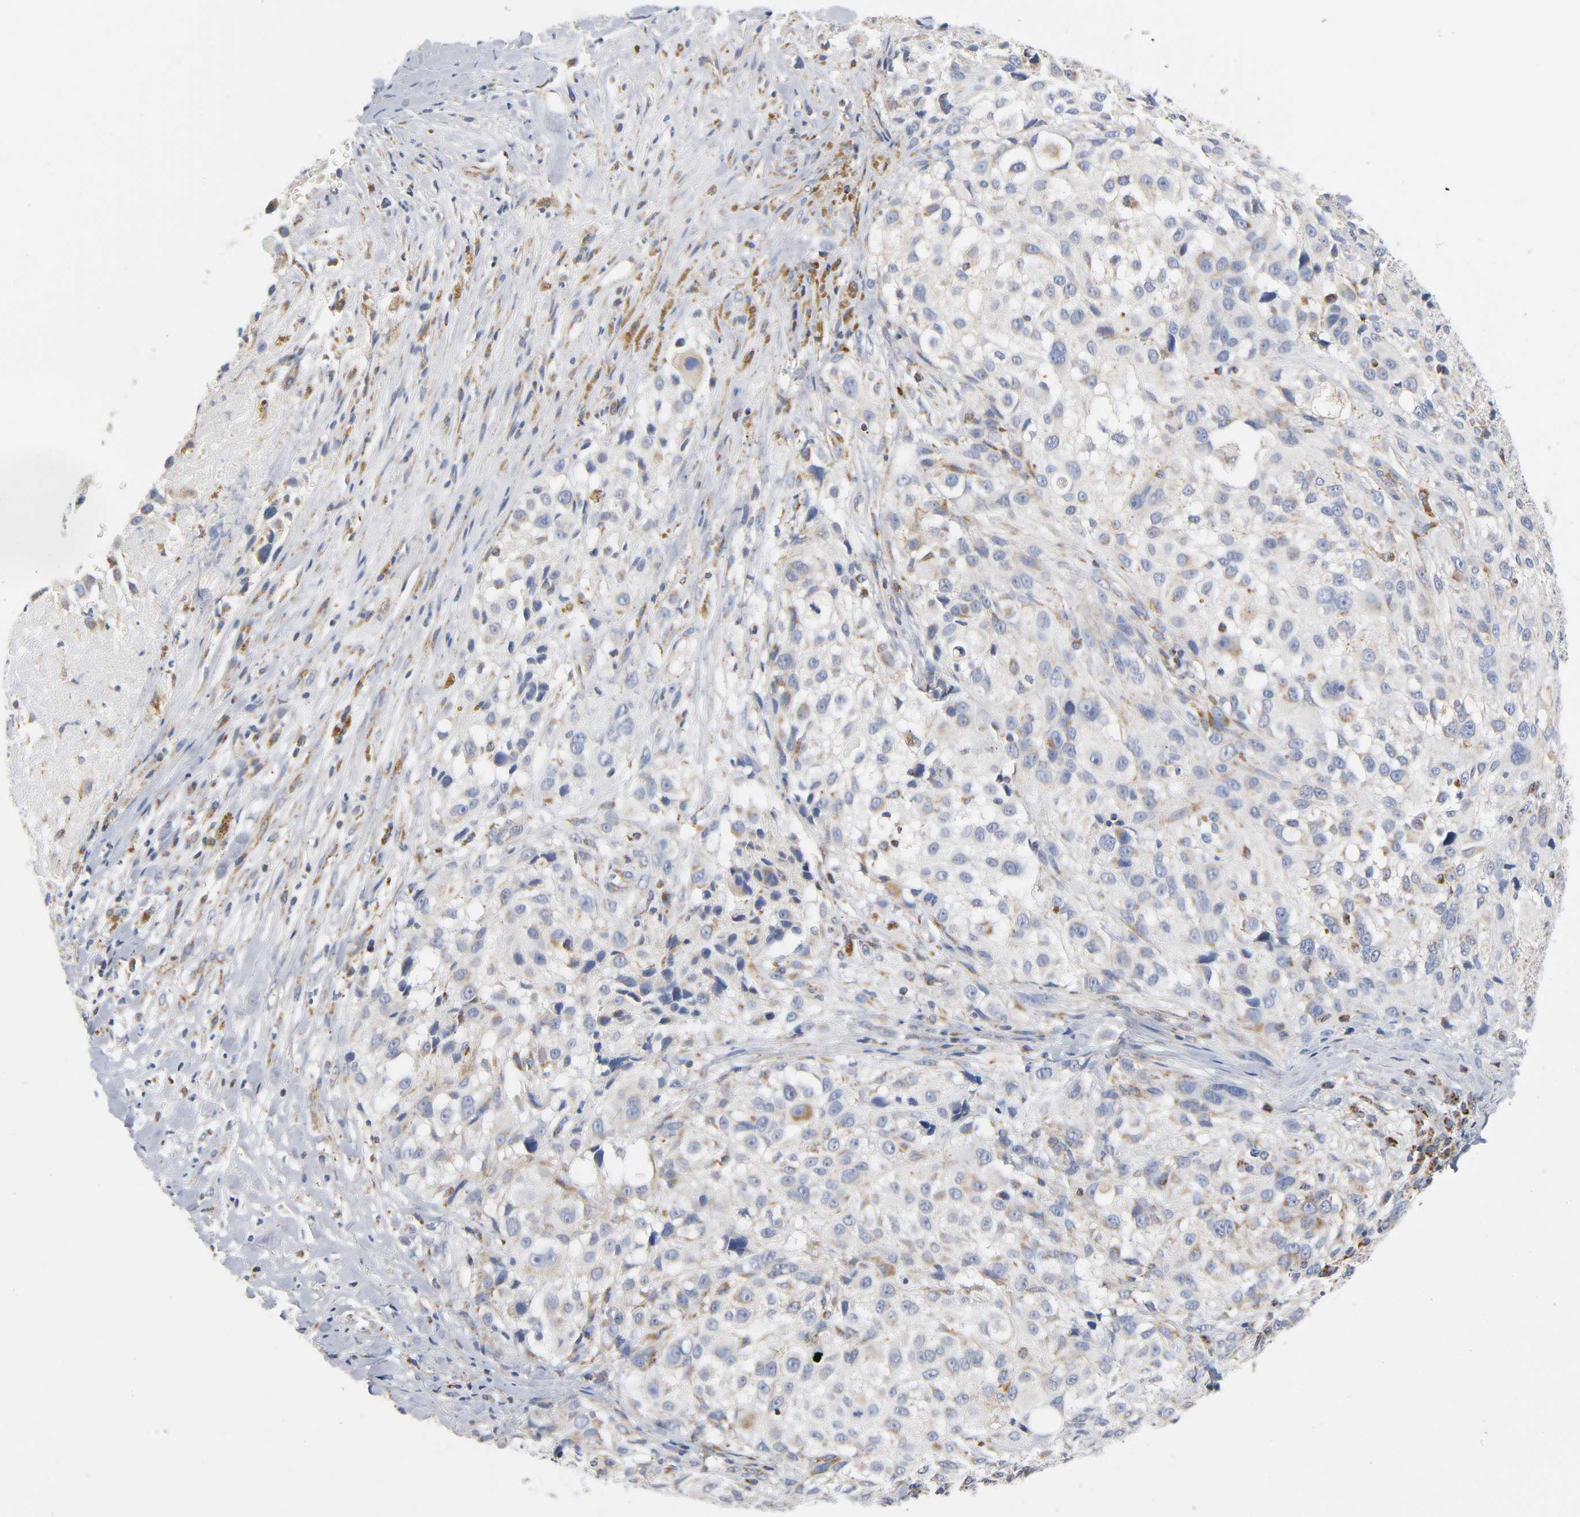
{"staining": {"intensity": "weak", "quantity": "<25%", "location": "cytoplasmic/membranous"}, "tissue": "melanoma", "cell_type": "Tumor cells", "image_type": "cancer", "snomed": [{"axis": "morphology", "description": "Necrosis, NOS"}, {"axis": "morphology", "description": "Malignant melanoma, NOS"}, {"axis": "topography", "description": "Skin"}], "caption": "High magnification brightfield microscopy of melanoma stained with DAB (brown) and counterstained with hematoxylin (blue): tumor cells show no significant positivity.", "gene": "BAK1", "patient": {"sex": "female", "age": 87}}